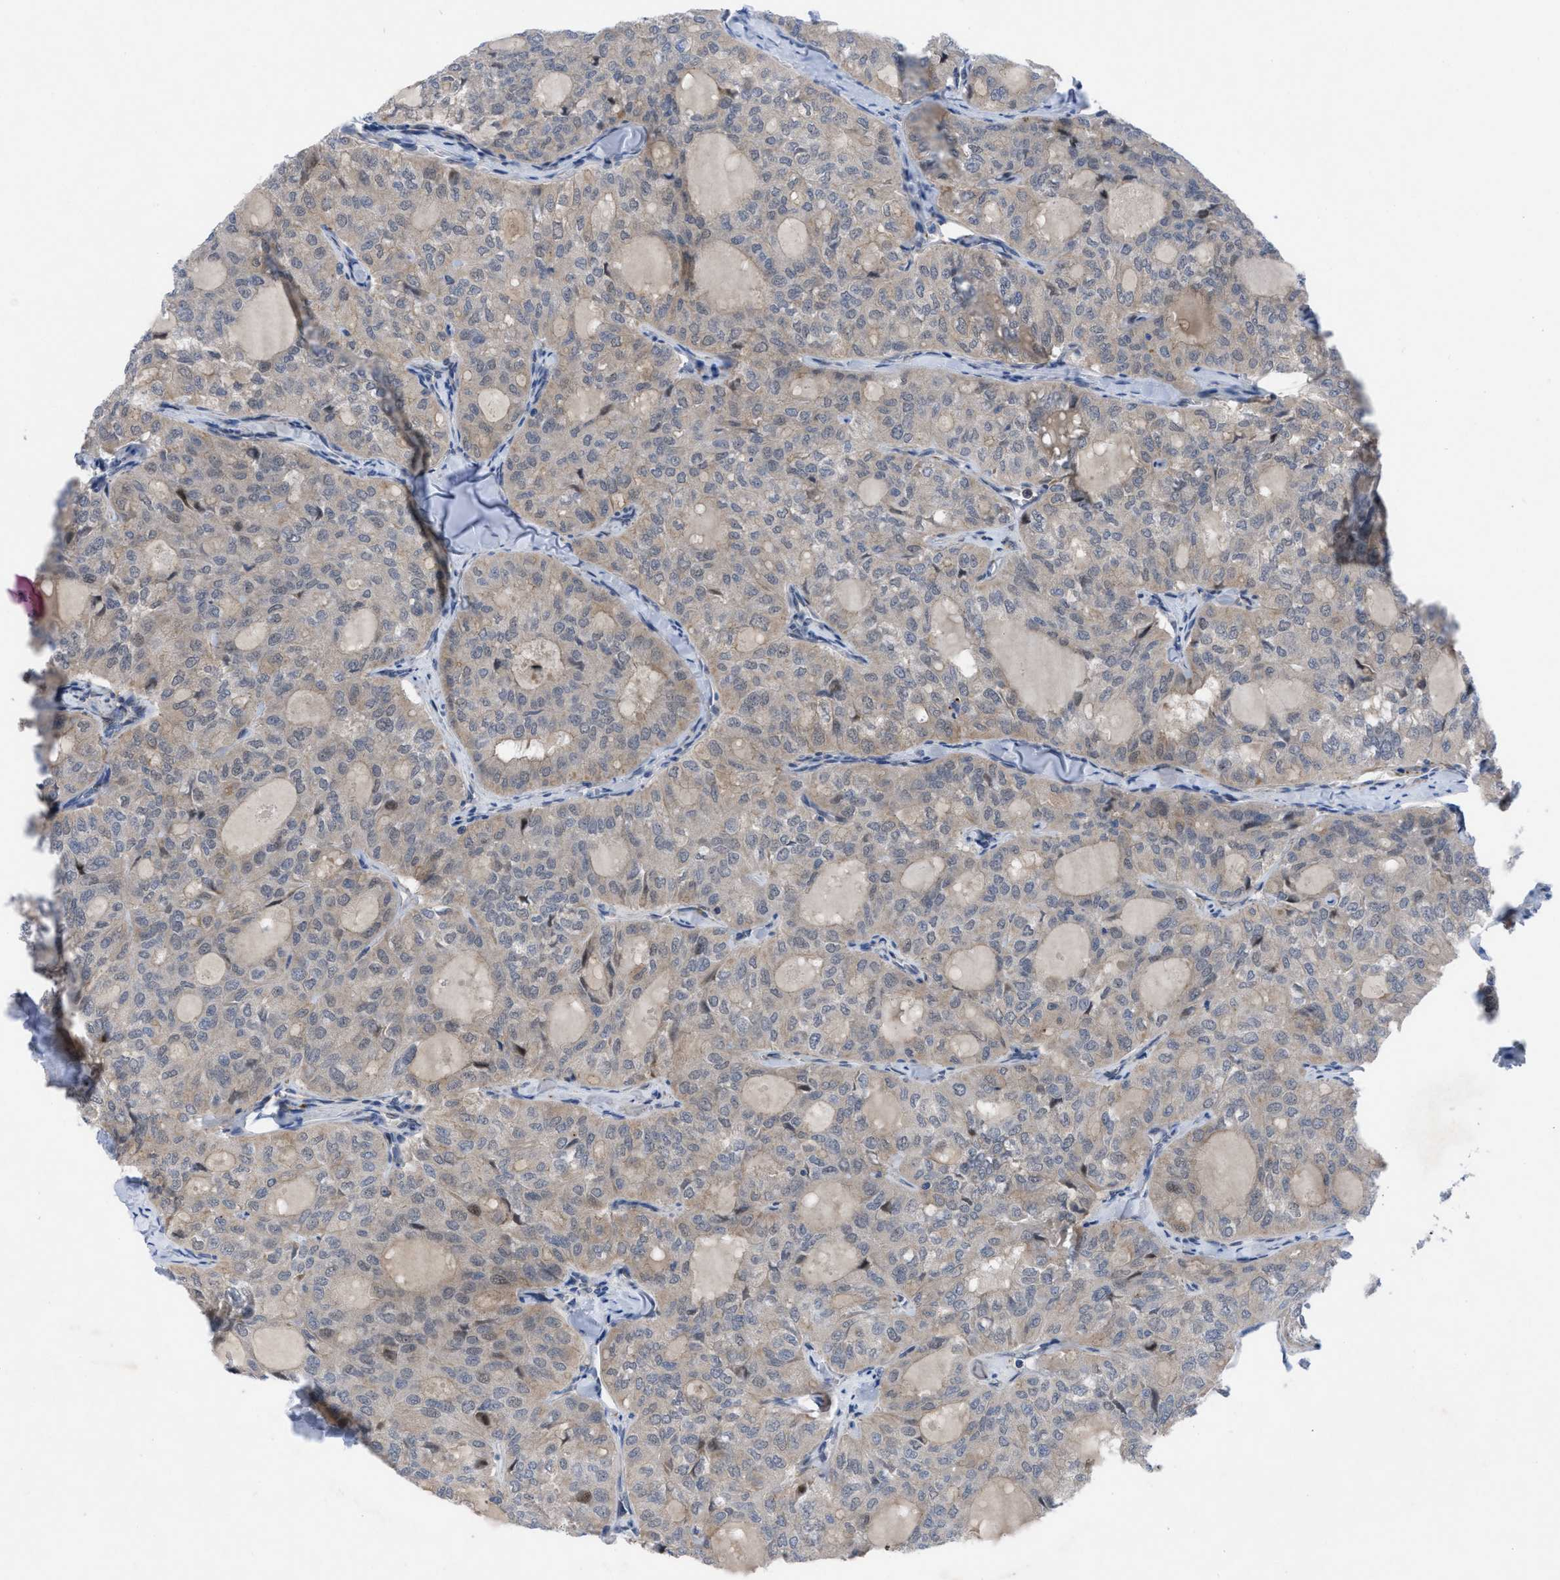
{"staining": {"intensity": "negative", "quantity": "none", "location": "none"}, "tissue": "thyroid cancer", "cell_type": "Tumor cells", "image_type": "cancer", "snomed": [{"axis": "morphology", "description": "Follicular adenoma carcinoma, NOS"}, {"axis": "topography", "description": "Thyroid gland"}], "caption": "Tumor cells show no significant protein positivity in thyroid follicular adenoma carcinoma. The staining is performed using DAB (3,3'-diaminobenzidine) brown chromogen with nuclei counter-stained in using hematoxylin.", "gene": "IL17RE", "patient": {"sex": "male", "age": 75}}